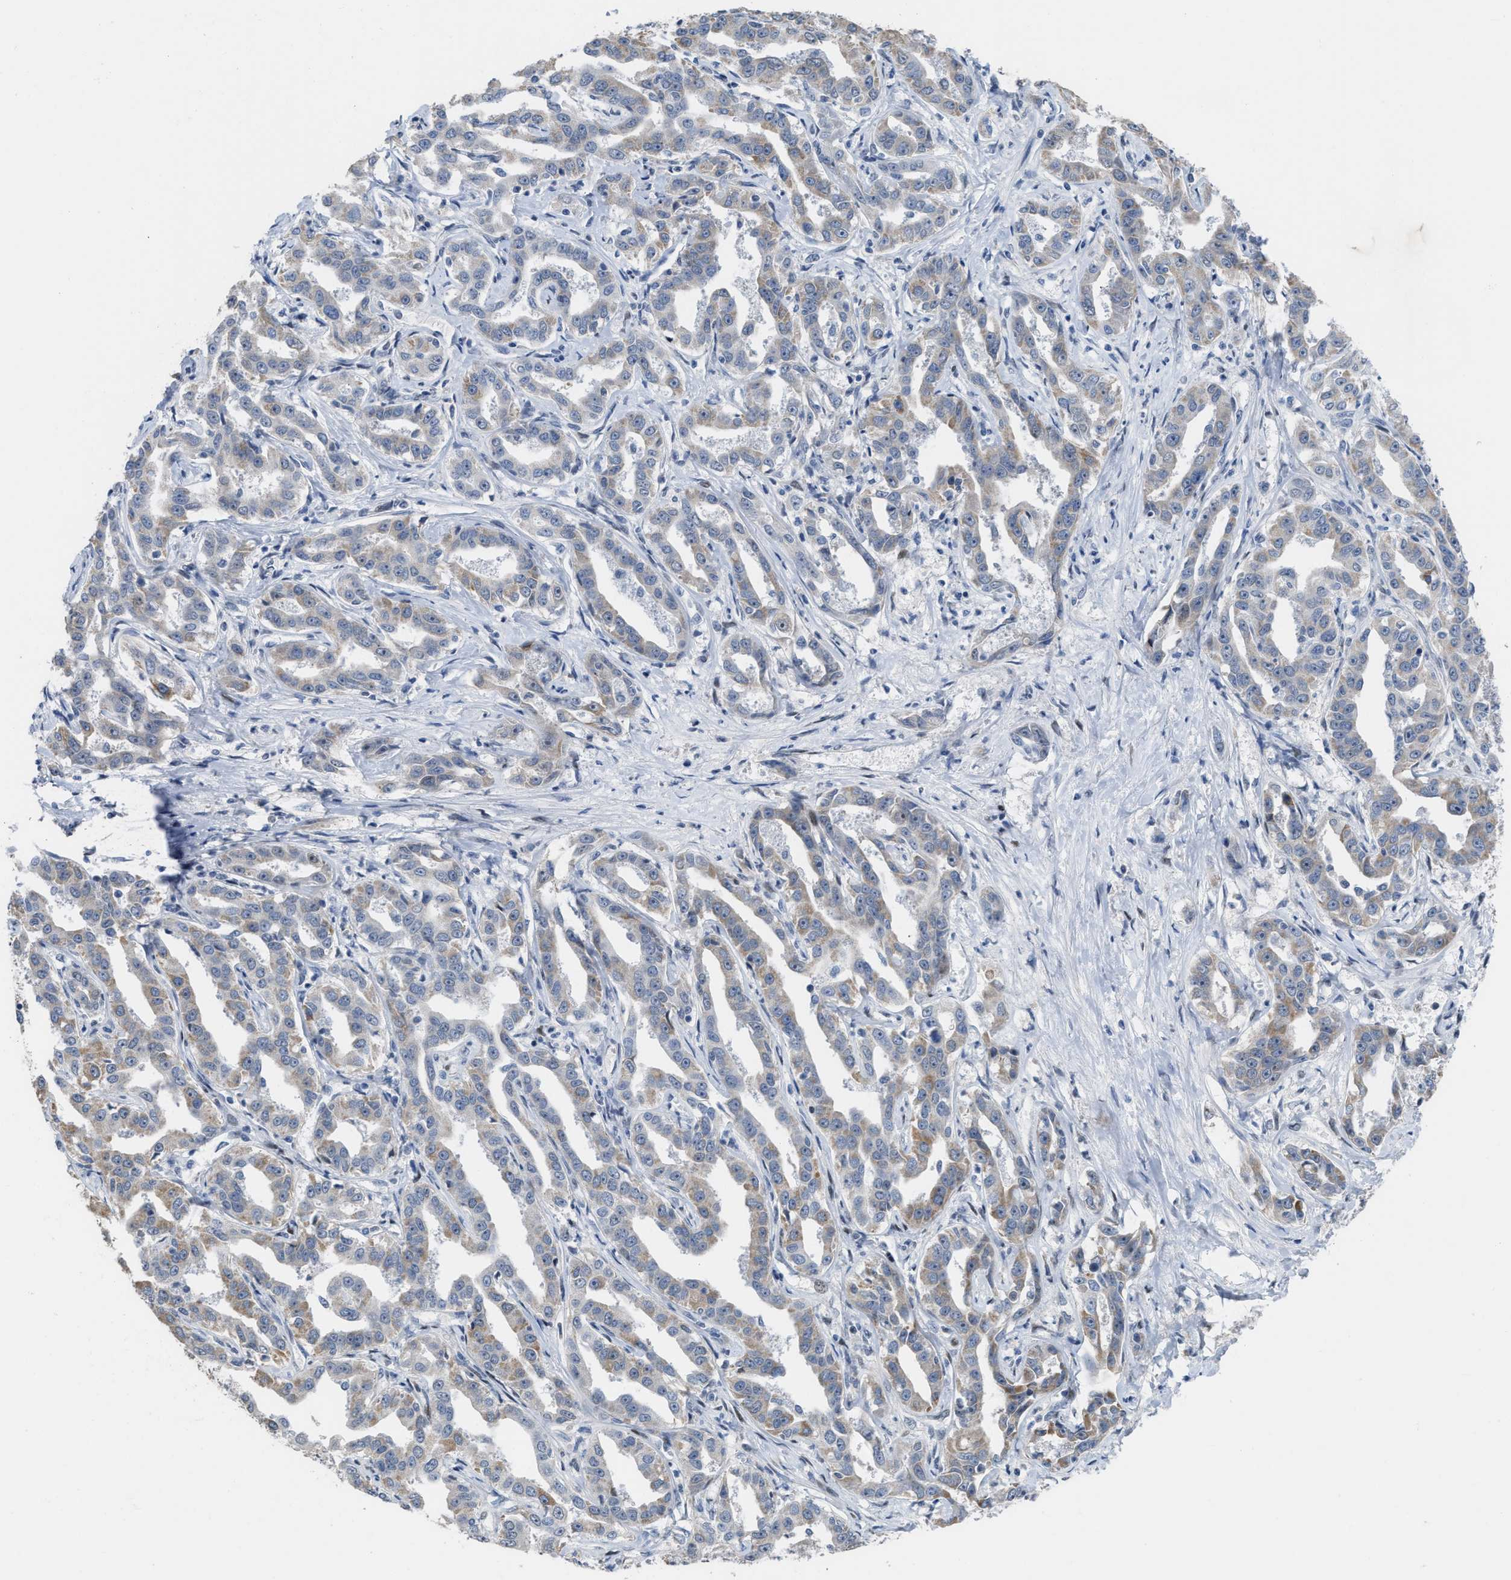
{"staining": {"intensity": "weak", "quantity": "25%-75%", "location": "cytoplasmic/membranous"}, "tissue": "liver cancer", "cell_type": "Tumor cells", "image_type": "cancer", "snomed": [{"axis": "morphology", "description": "Cholangiocarcinoma"}, {"axis": "topography", "description": "Liver"}], "caption": "Liver cancer (cholangiocarcinoma) stained for a protein (brown) exhibits weak cytoplasmic/membranous positive staining in approximately 25%-75% of tumor cells.", "gene": "SETDB1", "patient": {"sex": "male", "age": 59}}